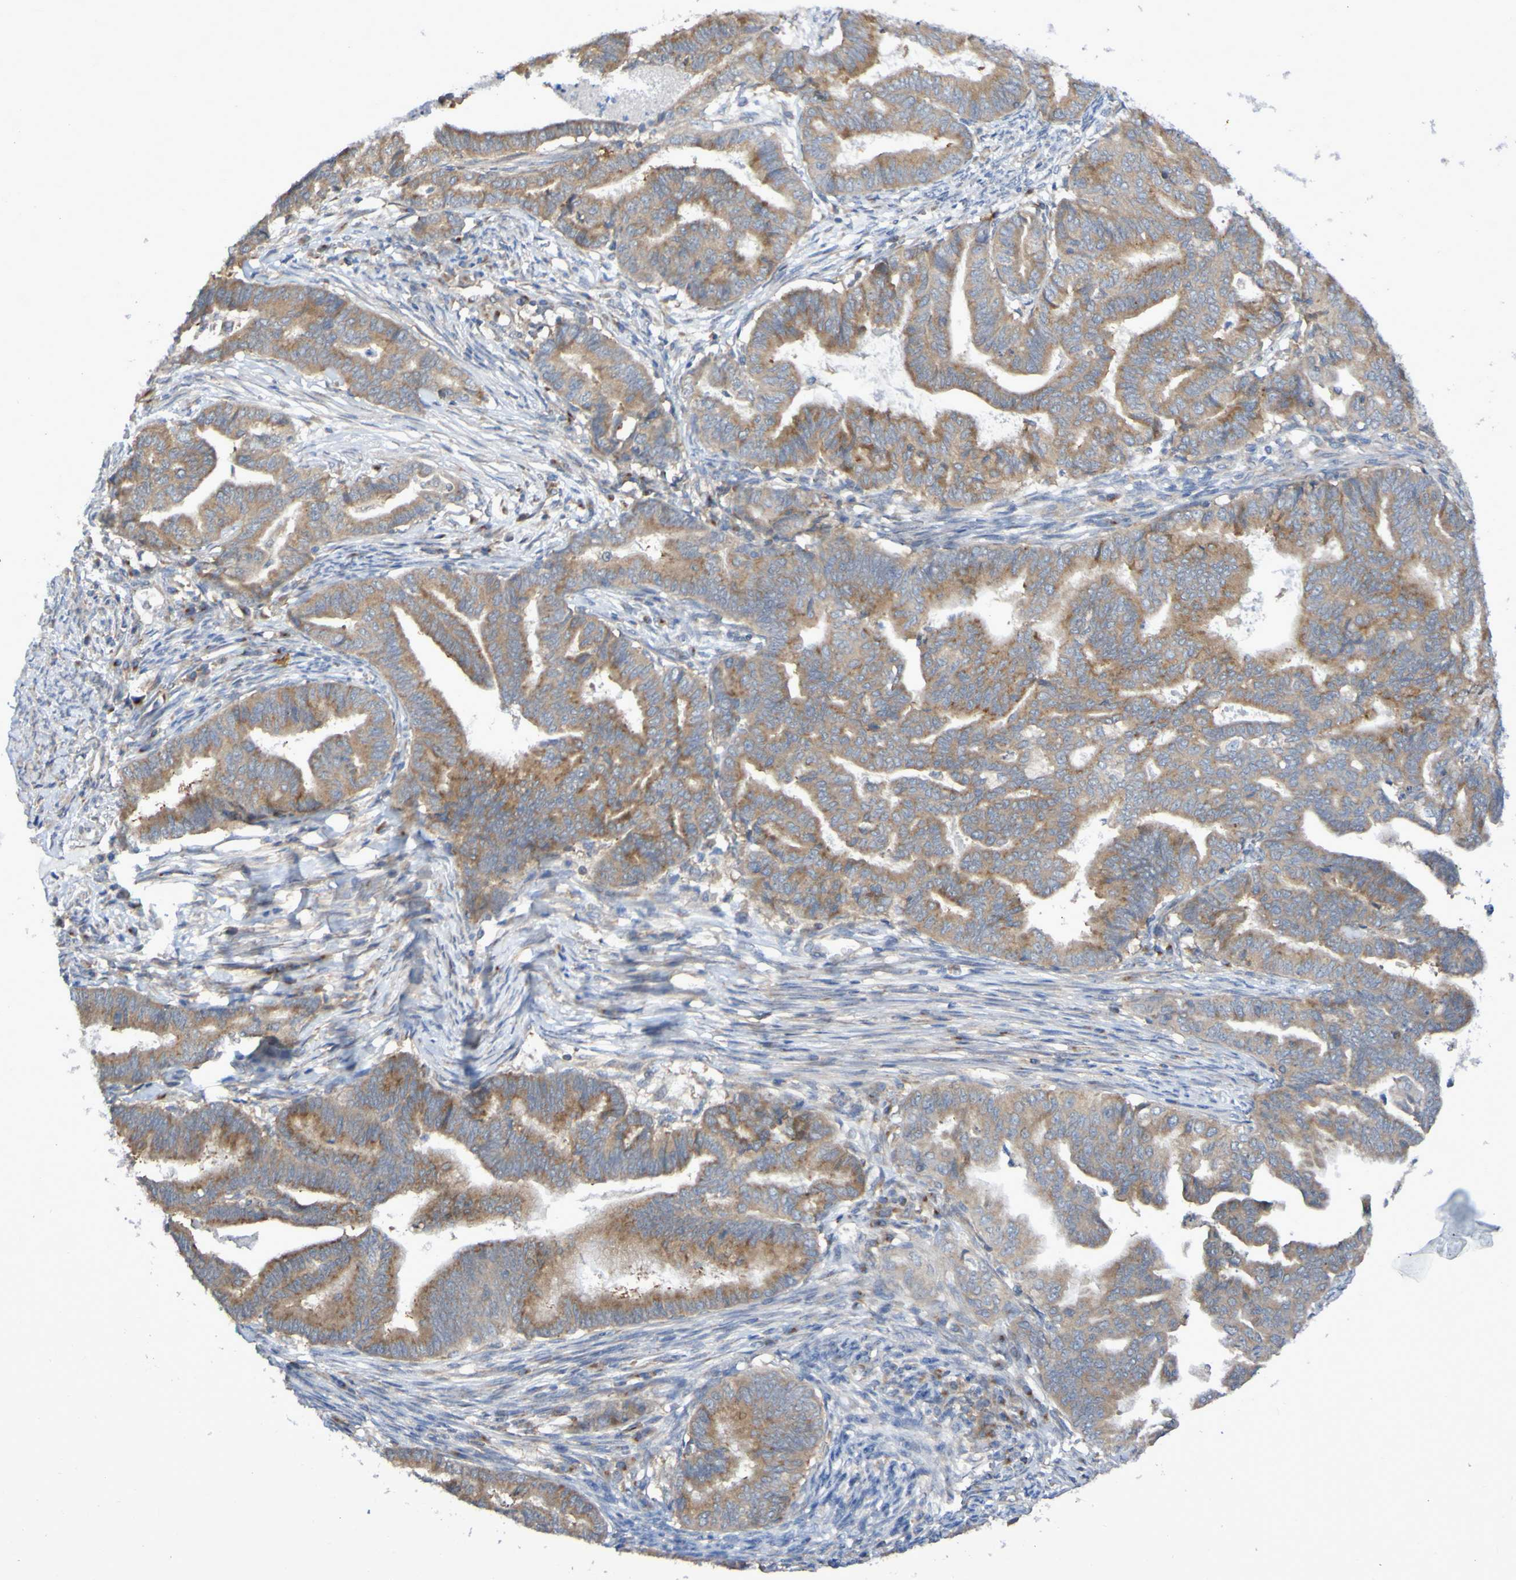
{"staining": {"intensity": "moderate", "quantity": ">75%", "location": "cytoplasmic/membranous"}, "tissue": "endometrial cancer", "cell_type": "Tumor cells", "image_type": "cancer", "snomed": [{"axis": "morphology", "description": "Adenocarcinoma, NOS"}, {"axis": "topography", "description": "Endometrium"}], "caption": "The immunohistochemical stain highlights moderate cytoplasmic/membranous staining in tumor cells of endometrial cancer tissue.", "gene": "LMBRD2", "patient": {"sex": "female", "age": 79}}